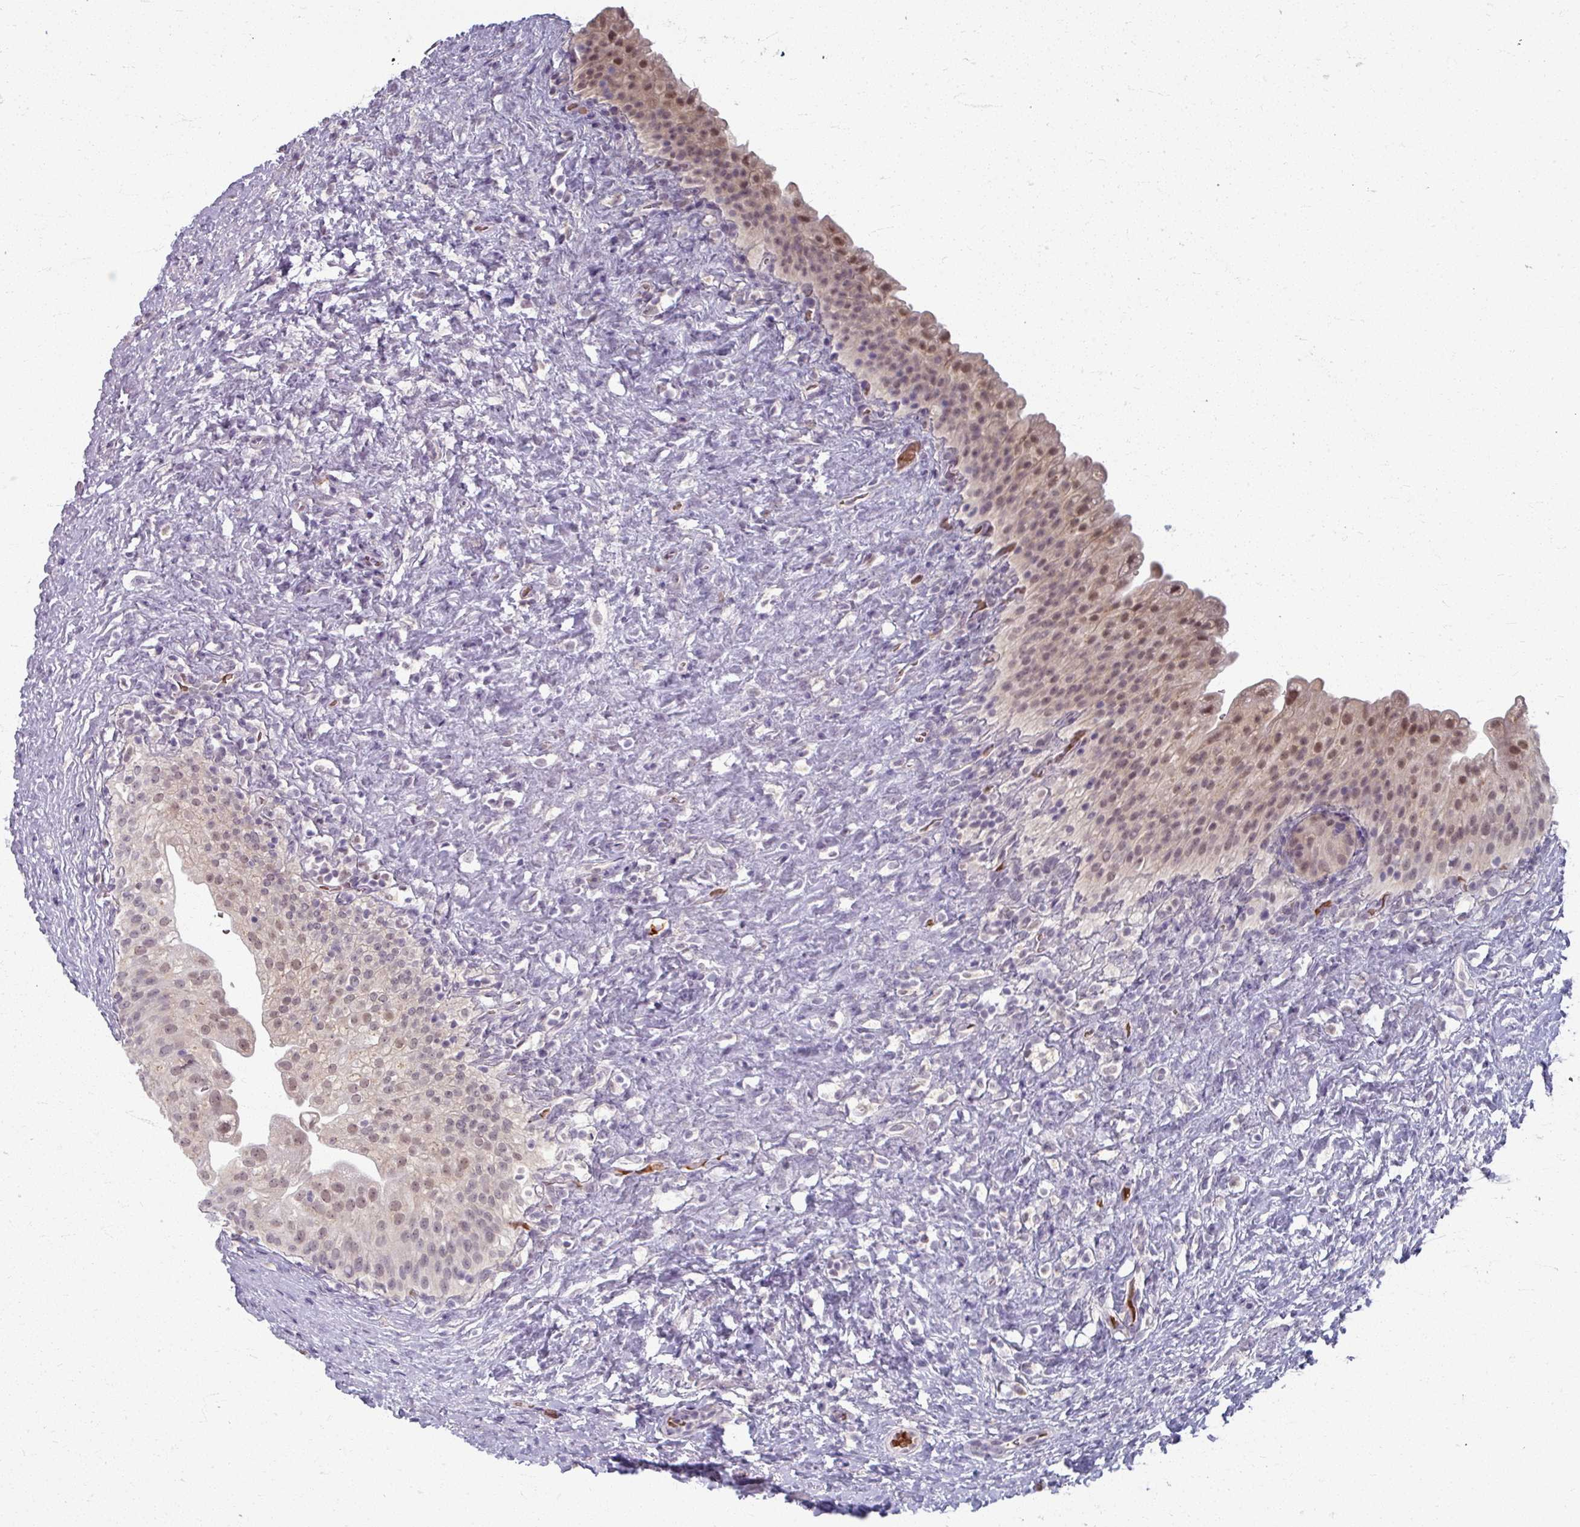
{"staining": {"intensity": "moderate", "quantity": ">75%", "location": "nuclear"}, "tissue": "urinary bladder", "cell_type": "Urothelial cells", "image_type": "normal", "snomed": [{"axis": "morphology", "description": "Normal tissue, NOS"}, {"axis": "topography", "description": "Urinary bladder"}], "caption": "The photomicrograph displays staining of normal urinary bladder, revealing moderate nuclear protein positivity (brown color) within urothelial cells. The staining is performed using DAB (3,3'-diaminobenzidine) brown chromogen to label protein expression. The nuclei are counter-stained blue using hematoxylin.", "gene": "KMT5C", "patient": {"sex": "female", "age": 27}}